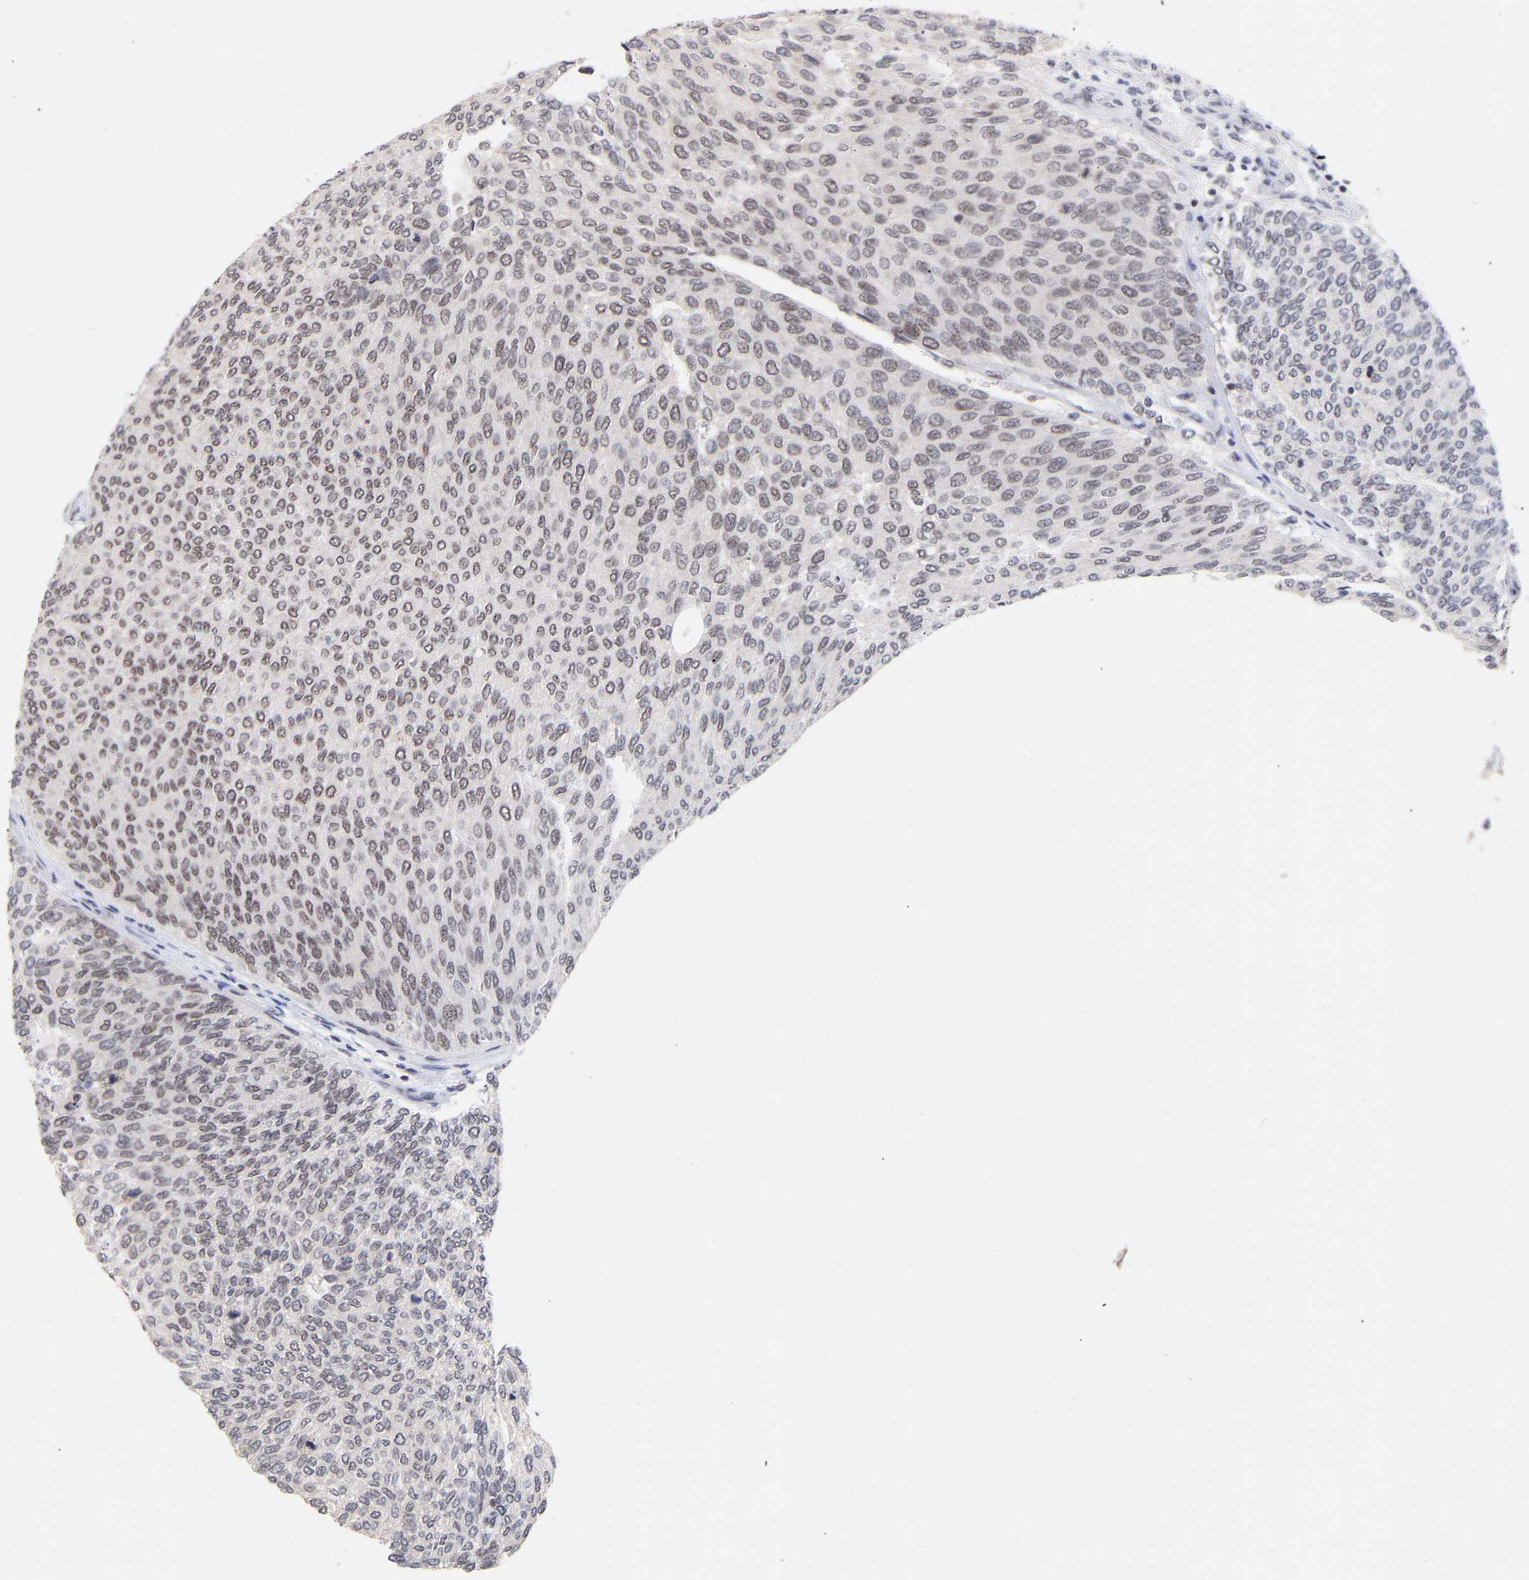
{"staining": {"intensity": "weak", "quantity": "25%-75%", "location": "nuclear"}, "tissue": "urothelial cancer", "cell_type": "Tumor cells", "image_type": "cancer", "snomed": [{"axis": "morphology", "description": "Urothelial carcinoma, Low grade"}, {"axis": "topography", "description": "Urinary bladder"}], "caption": "Immunohistochemistry (DAB) staining of low-grade urothelial carcinoma exhibits weak nuclear protein expression in approximately 25%-75% of tumor cells.", "gene": "RBM15", "patient": {"sex": "female", "age": 79}}